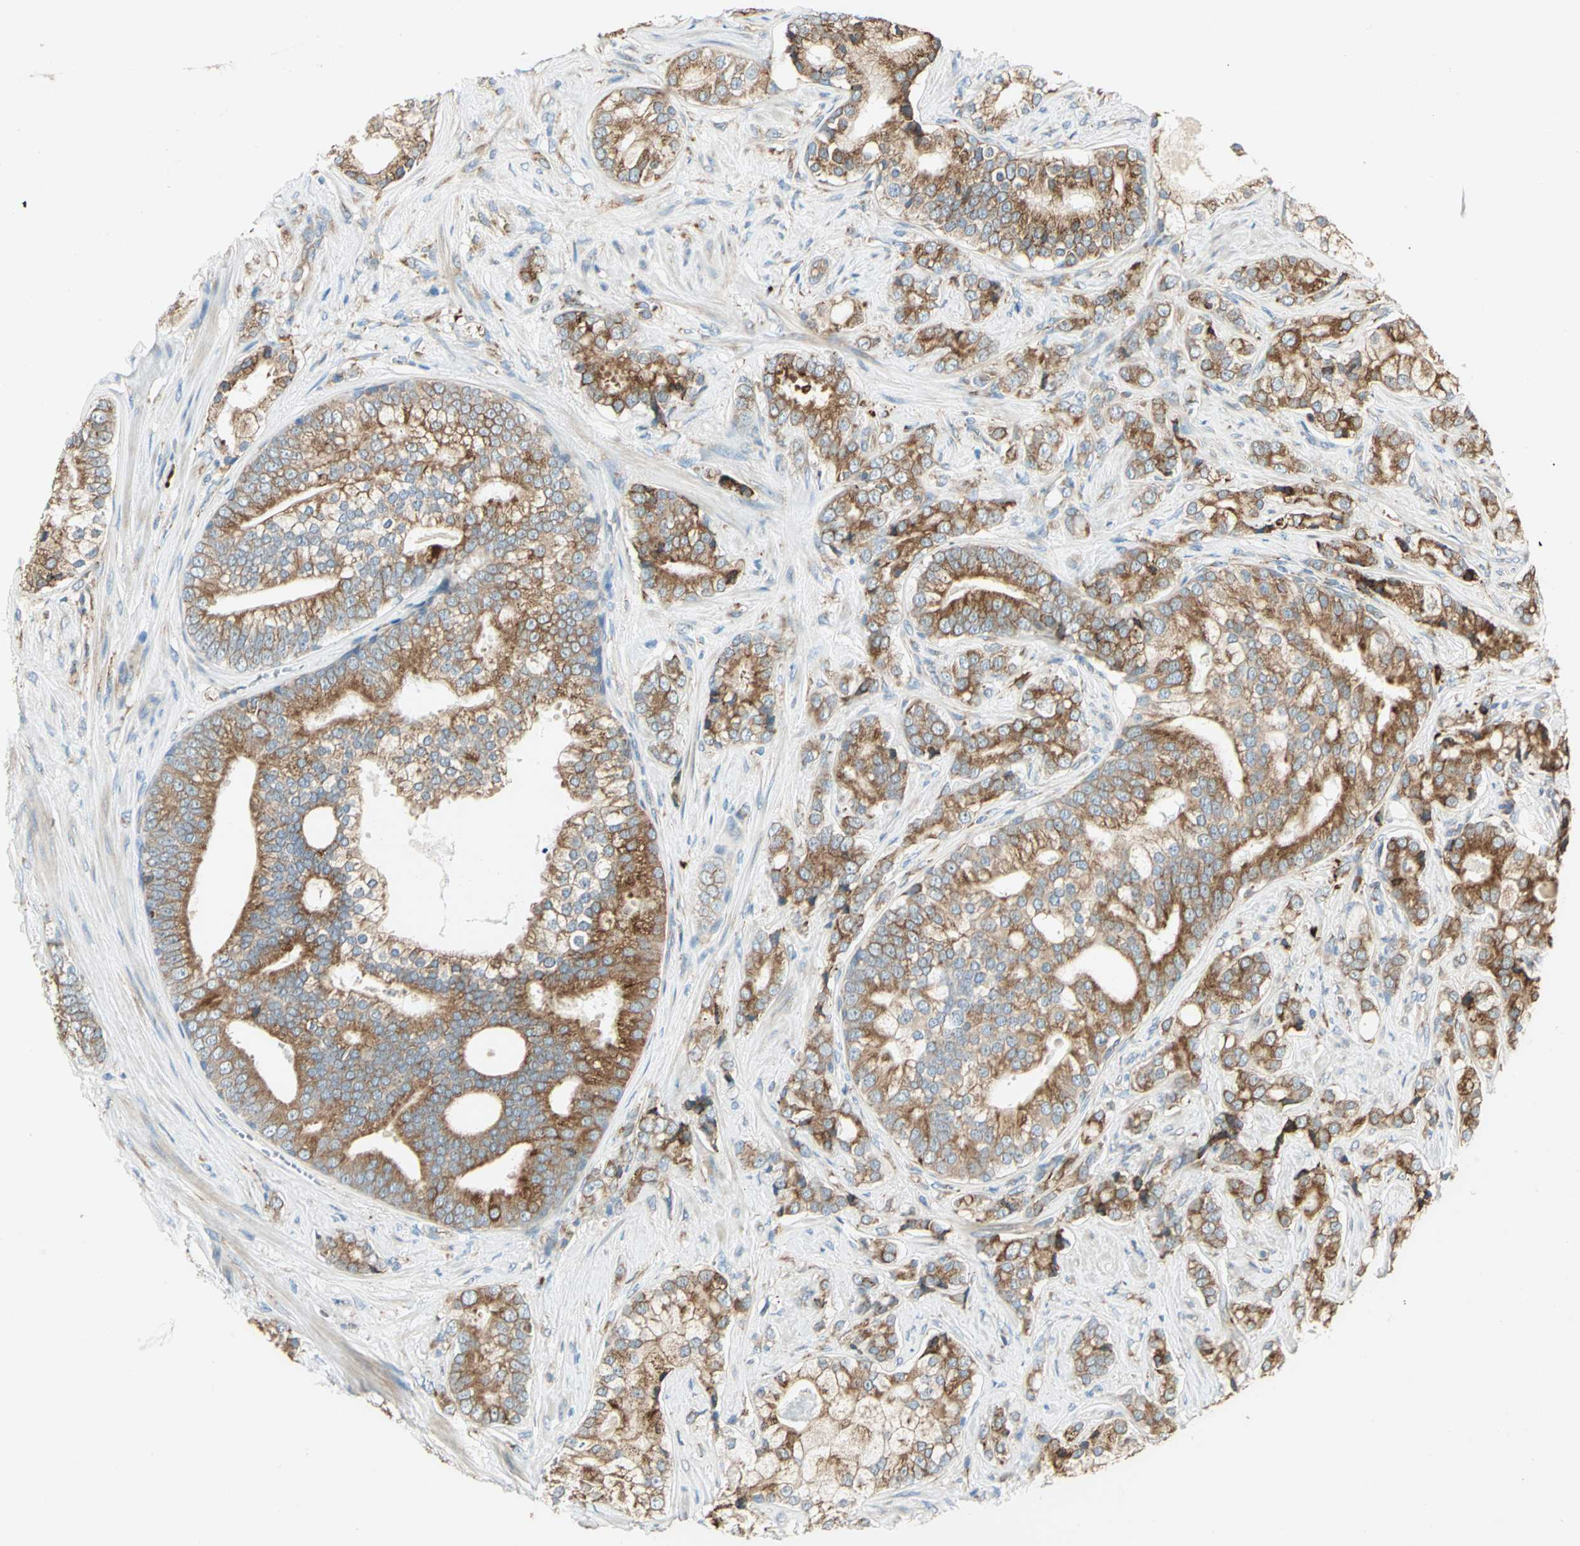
{"staining": {"intensity": "moderate", "quantity": ">75%", "location": "cytoplasmic/membranous"}, "tissue": "prostate cancer", "cell_type": "Tumor cells", "image_type": "cancer", "snomed": [{"axis": "morphology", "description": "Adenocarcinoma, Low grade"}, {"axis": "topography", "description": "Prostate"}], "caption": "Tumor cells demonstrate medium levels of moderate cytoplasmic/membranous expression in approximately >75% of cells in human prostate low-grade adenocarcinoma.", "gene": "PDIA4", "patient": {"sex": "male", "age": 58}}